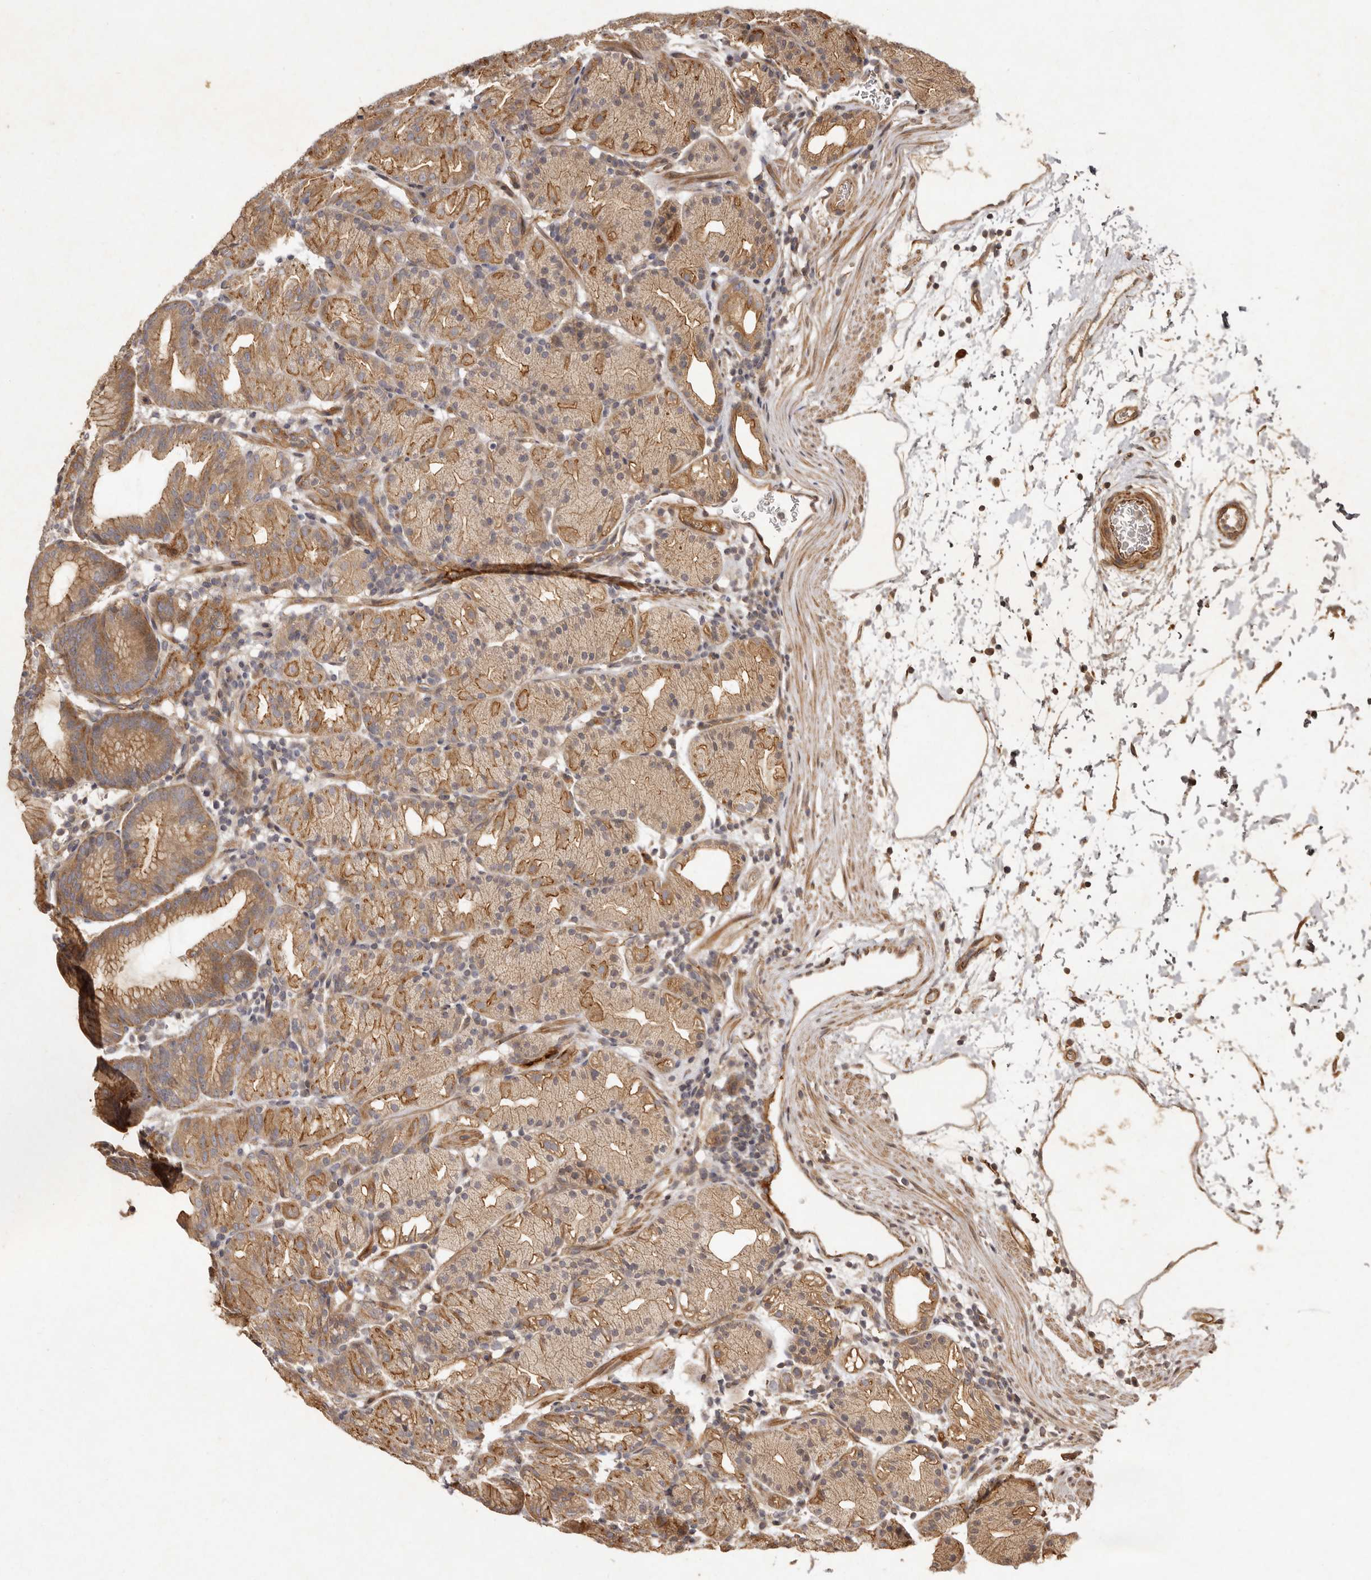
{"staining": {"intensity": "moderate", "quantity": ">75%", "location": "cytoplasmic/membranous"}, "tissue": "stomach", "cell_type": "Glandular cells", "image_type": "normal", "snomed": [{"axis": "morphology", "description": "Normal tissue, NOS"}, {"axis": "topography", "description": "Stomach, upper"}], "caption": "Moderate cytoplasmic/membranous expression for a protein is present in approximately >75% of glandular cells of unremarkable stomach using IHC.", "gene": "SEMA3A", "patient": {"sex": "male", "age": 48}}